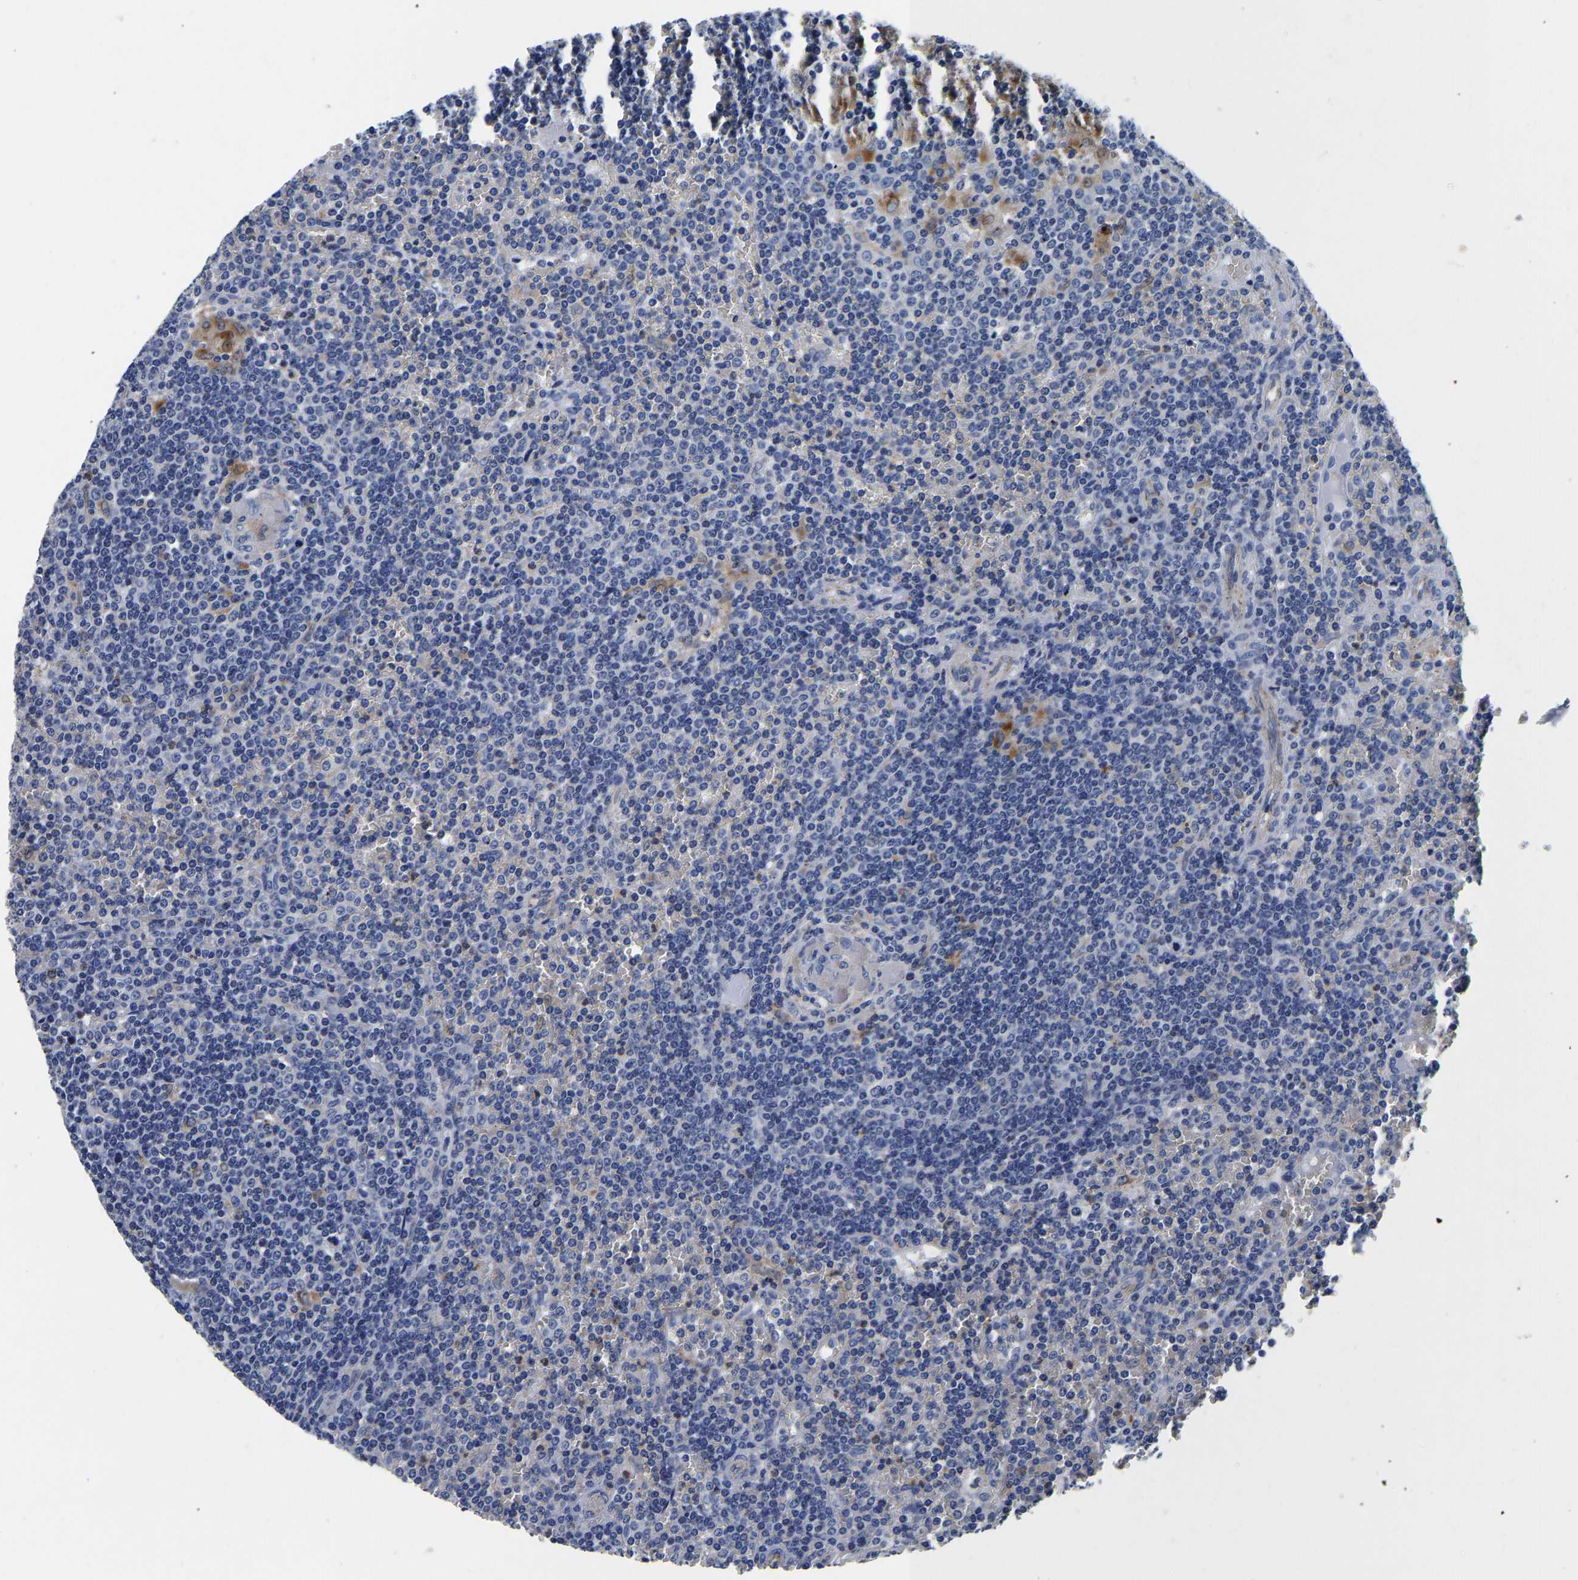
{"staining": {"intensity": "negative", "quantity": "none", "location": "none"}, "tissue": "lymphoma", "cell_type": "Tumor cells", "image_type": "cancer", "snomed": [{"axis": "morphology", "description": "Malignant lymphoma, non-Hodgkin's type, Low grade"}, {"axis": "topography", "description": "Spleen"}], "caption": "A photomicrograph of low-grade malignant lymphoma, non-Hodgkin's type stained for a protein shows no brown staining in tumor cells.", "gene": "GRN", "patient": {"sex": "female", "age": 19}}